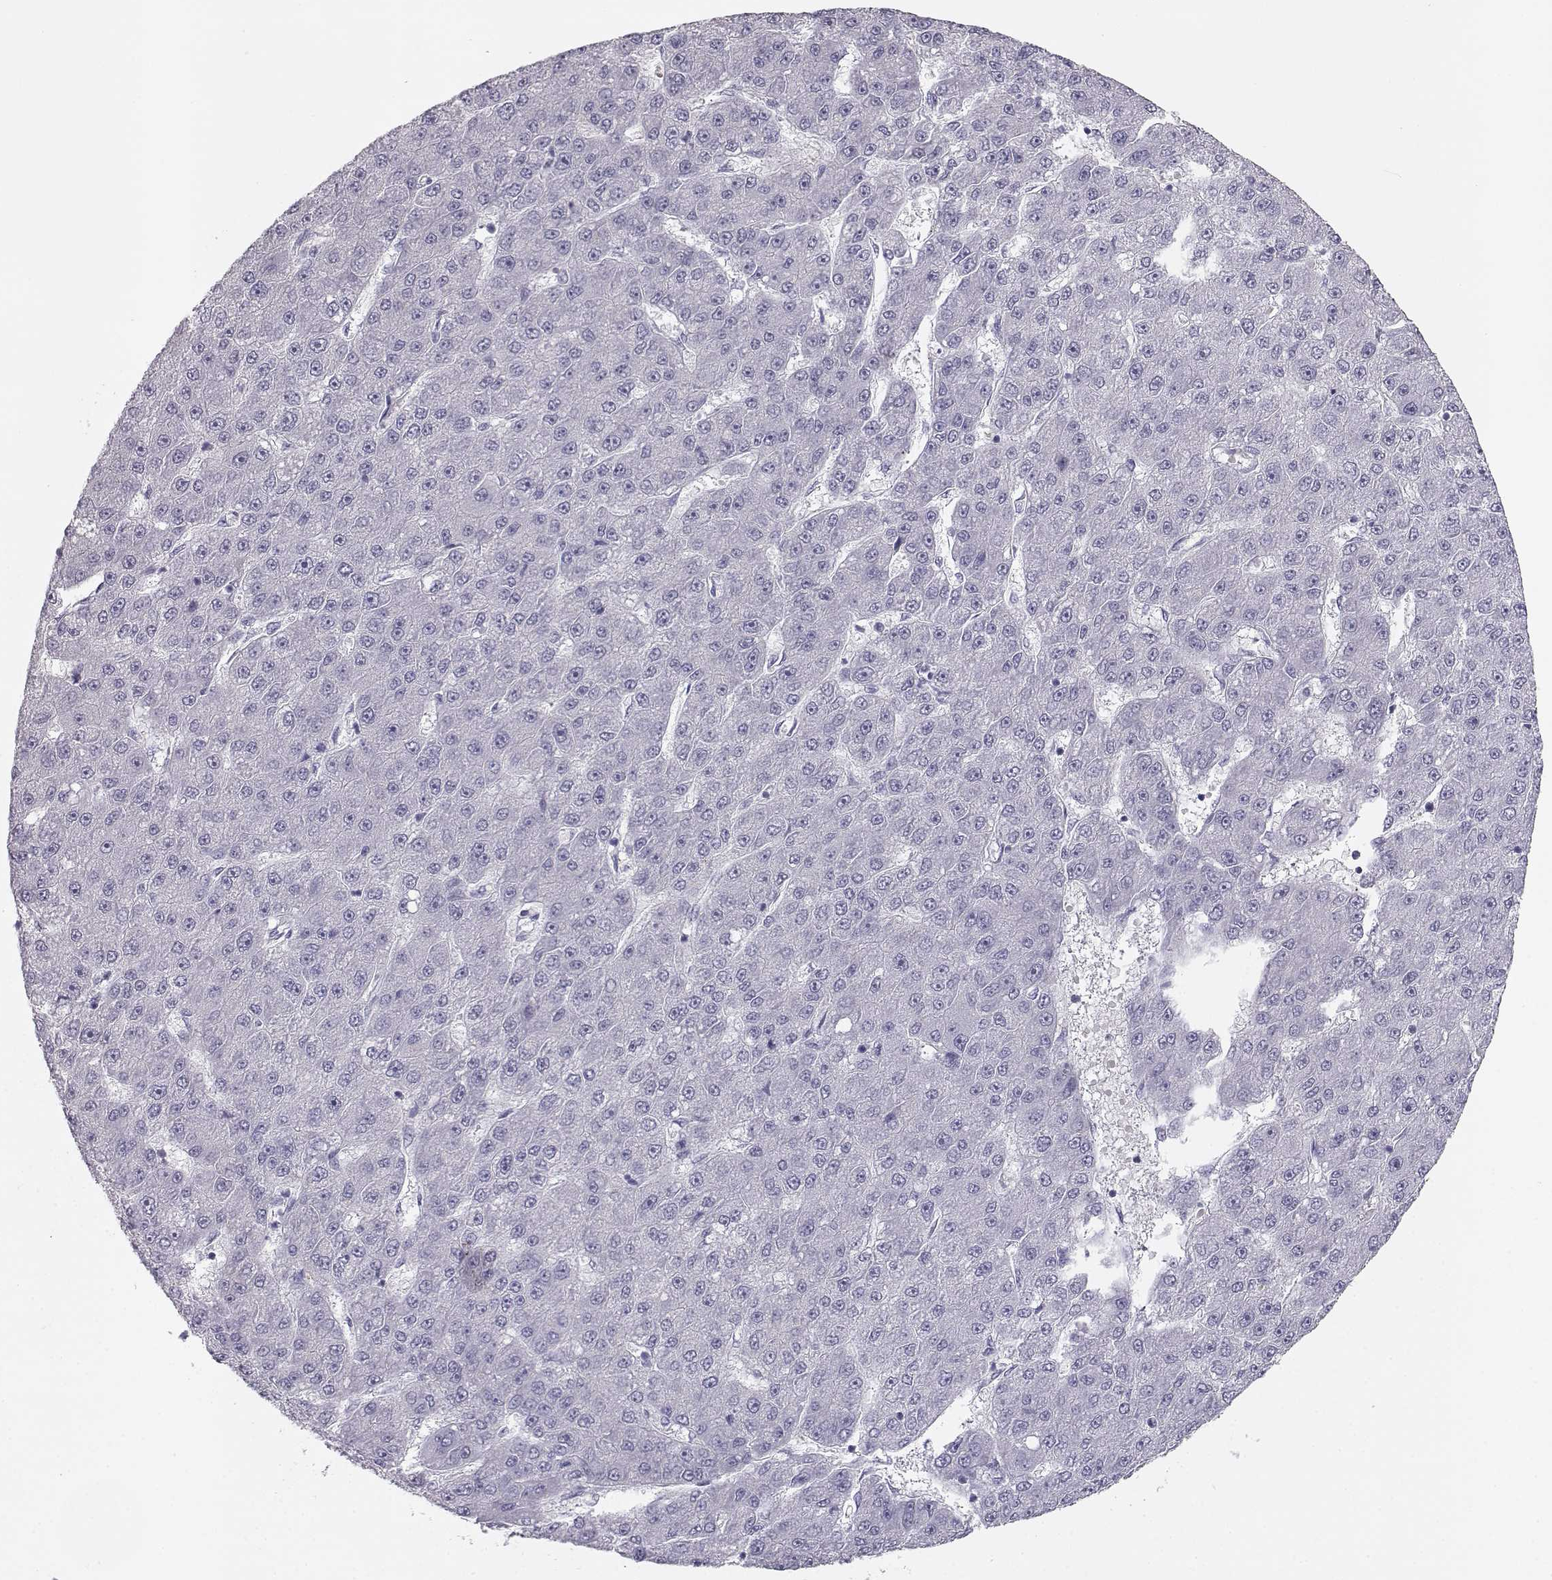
{"staining": {"intensity": "negative", "quantity": "none", "location": "none"}, "tissue": "liver cancer", "cell_type": "Tumor cells", "image_type": "cancer", "snomed": [{"axis": "morphology", "description": "Carcinoma, Hepatocellular, NOS"}, {"axis": "topography", "description": "Liver"}], "caption": "Liver cancer (hepatocellular carcinoma) was stained to show a protein in brown. There is no significant positivity in tumor cells.", "gene": "MYCBPAP", "patient": {"sex": "male", "age": 67}}